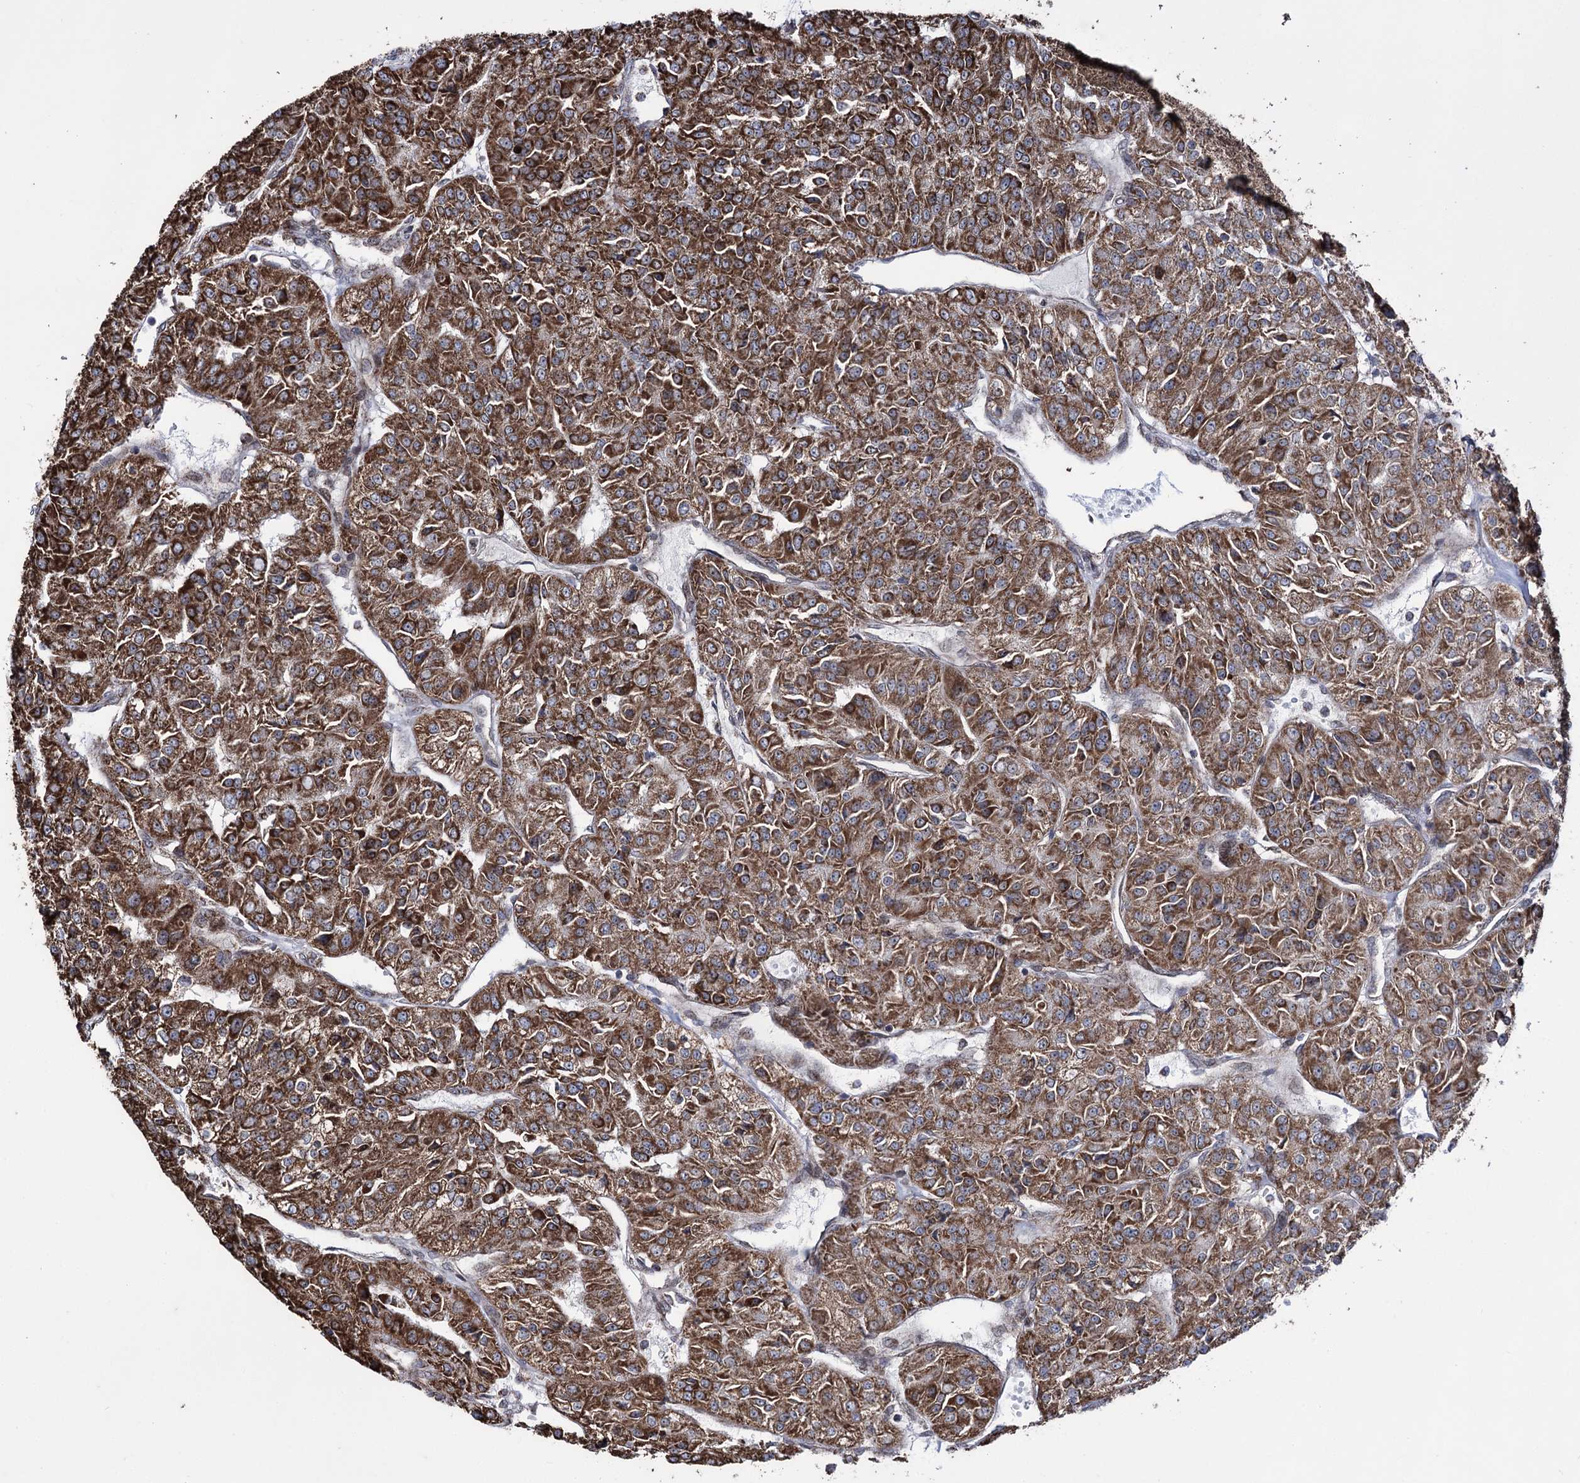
{"staining": {"intensity": "moderate", "quantity": ">75%", "location": "cytoplasmic/membranous"}, "tissue": "renal cancer", "cell_type": "Tumor cells", "image_type": "cancer", "snomed": [{"axis": "morphology", "description": "Adenocarcinoma, NOS"}, {"axis": "topography", "description": "Kidney"}], "caption": "IHC image of human renal adenocarcinoma stained for a protein (brown), which reveals medium levels of moderate cytoplasmic/membranous positivity in approximately >75% of tumor cells.", "gene": "CREB3L4", "patient": {"sex": "female", "age": 63}}